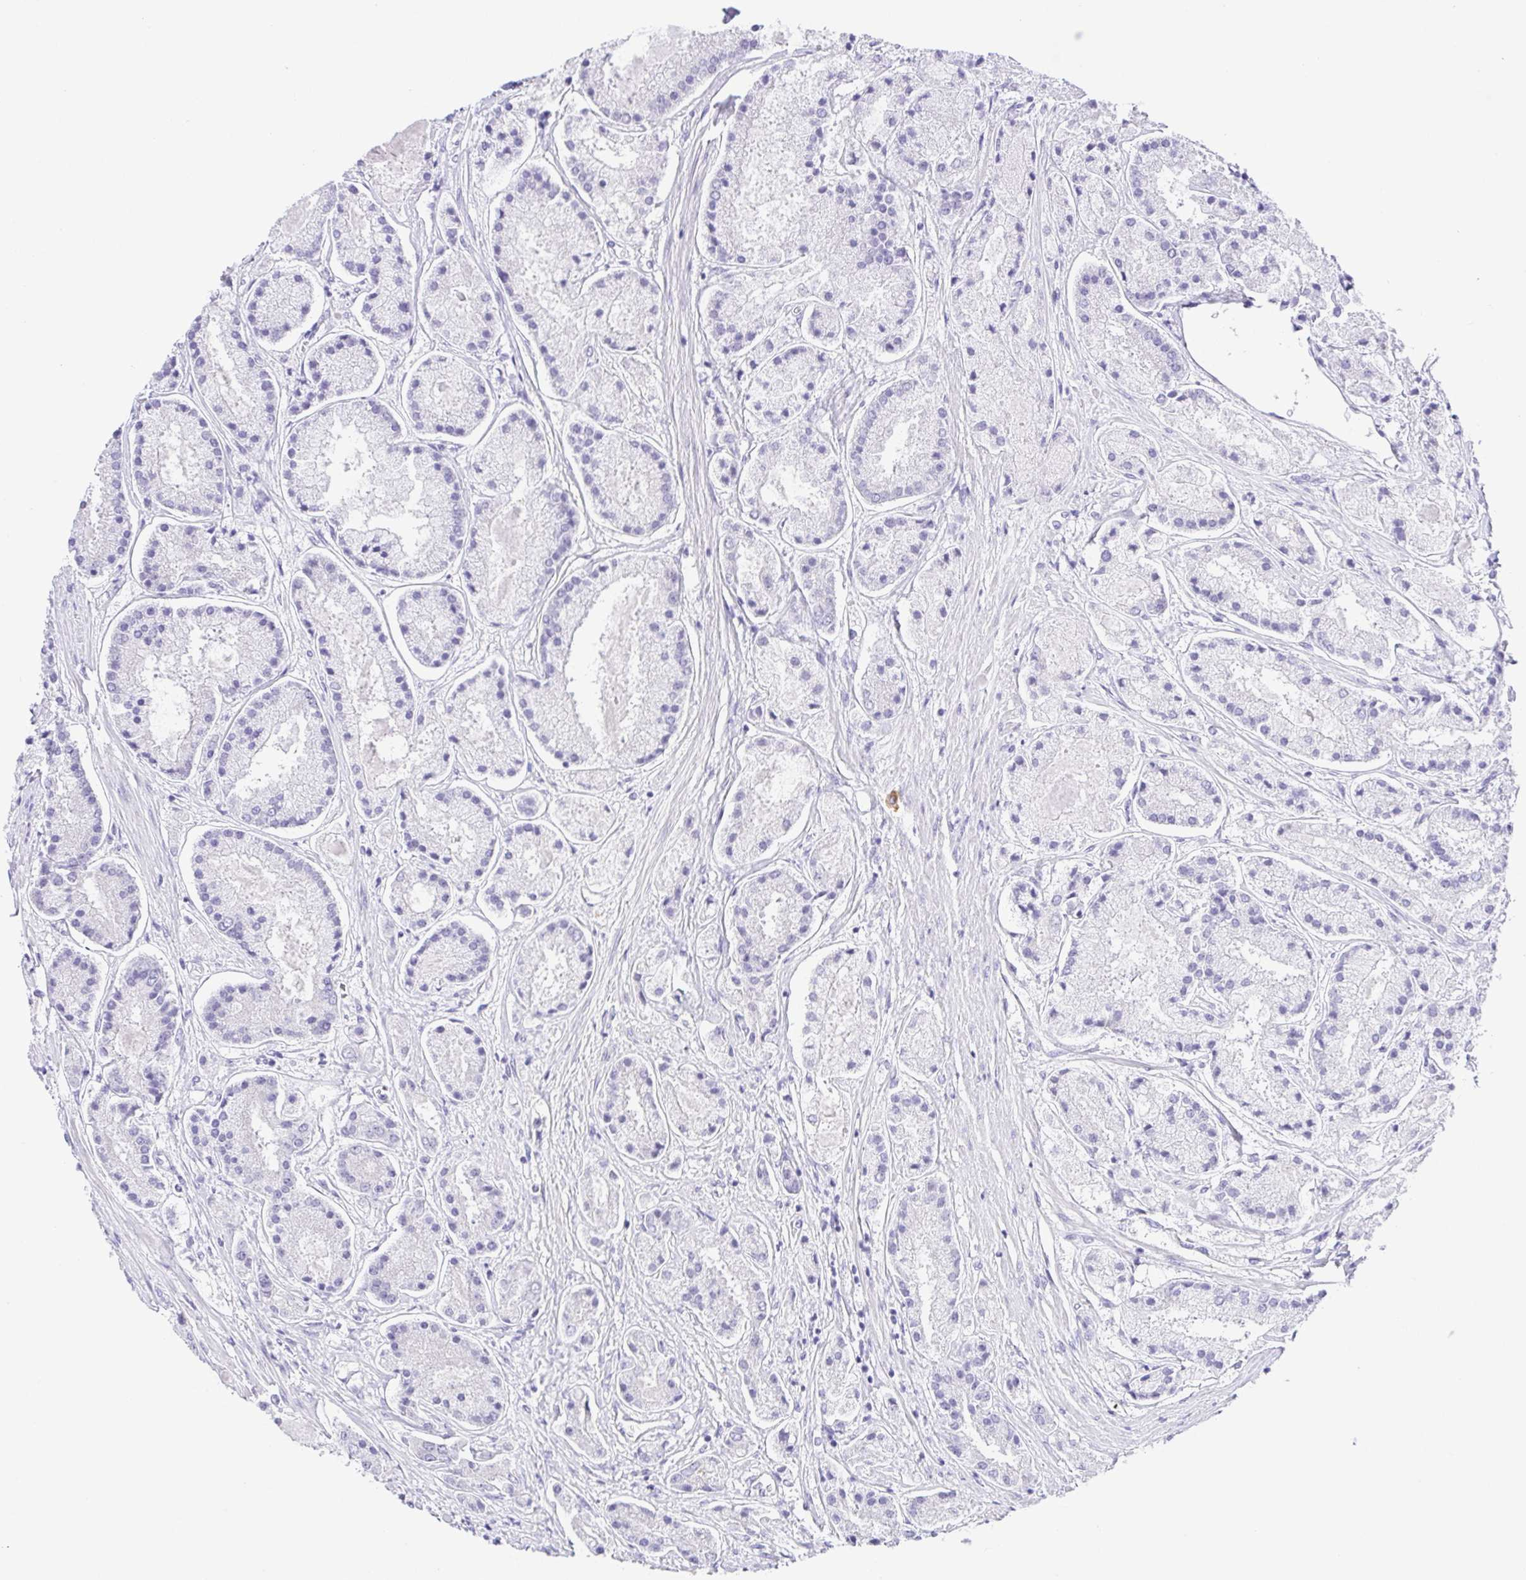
{"staining": {"intensity": "negative", "quantity": "none", "location": "none"}, "tissue": "prostate cancer", "cell_type": "Tumor cells", "image_type": "cancer", "snomed": [{"axis": "morphology", "description": "Adenocarcinoma, High grade"}, {"axis": "topography", "description": "Prostate"}], "caption": "Image shows no significant protein staining in tumor cells of prostate cancer.", "gene": "KRTDAP", "patient": {"sex": "male", "age": 67}}